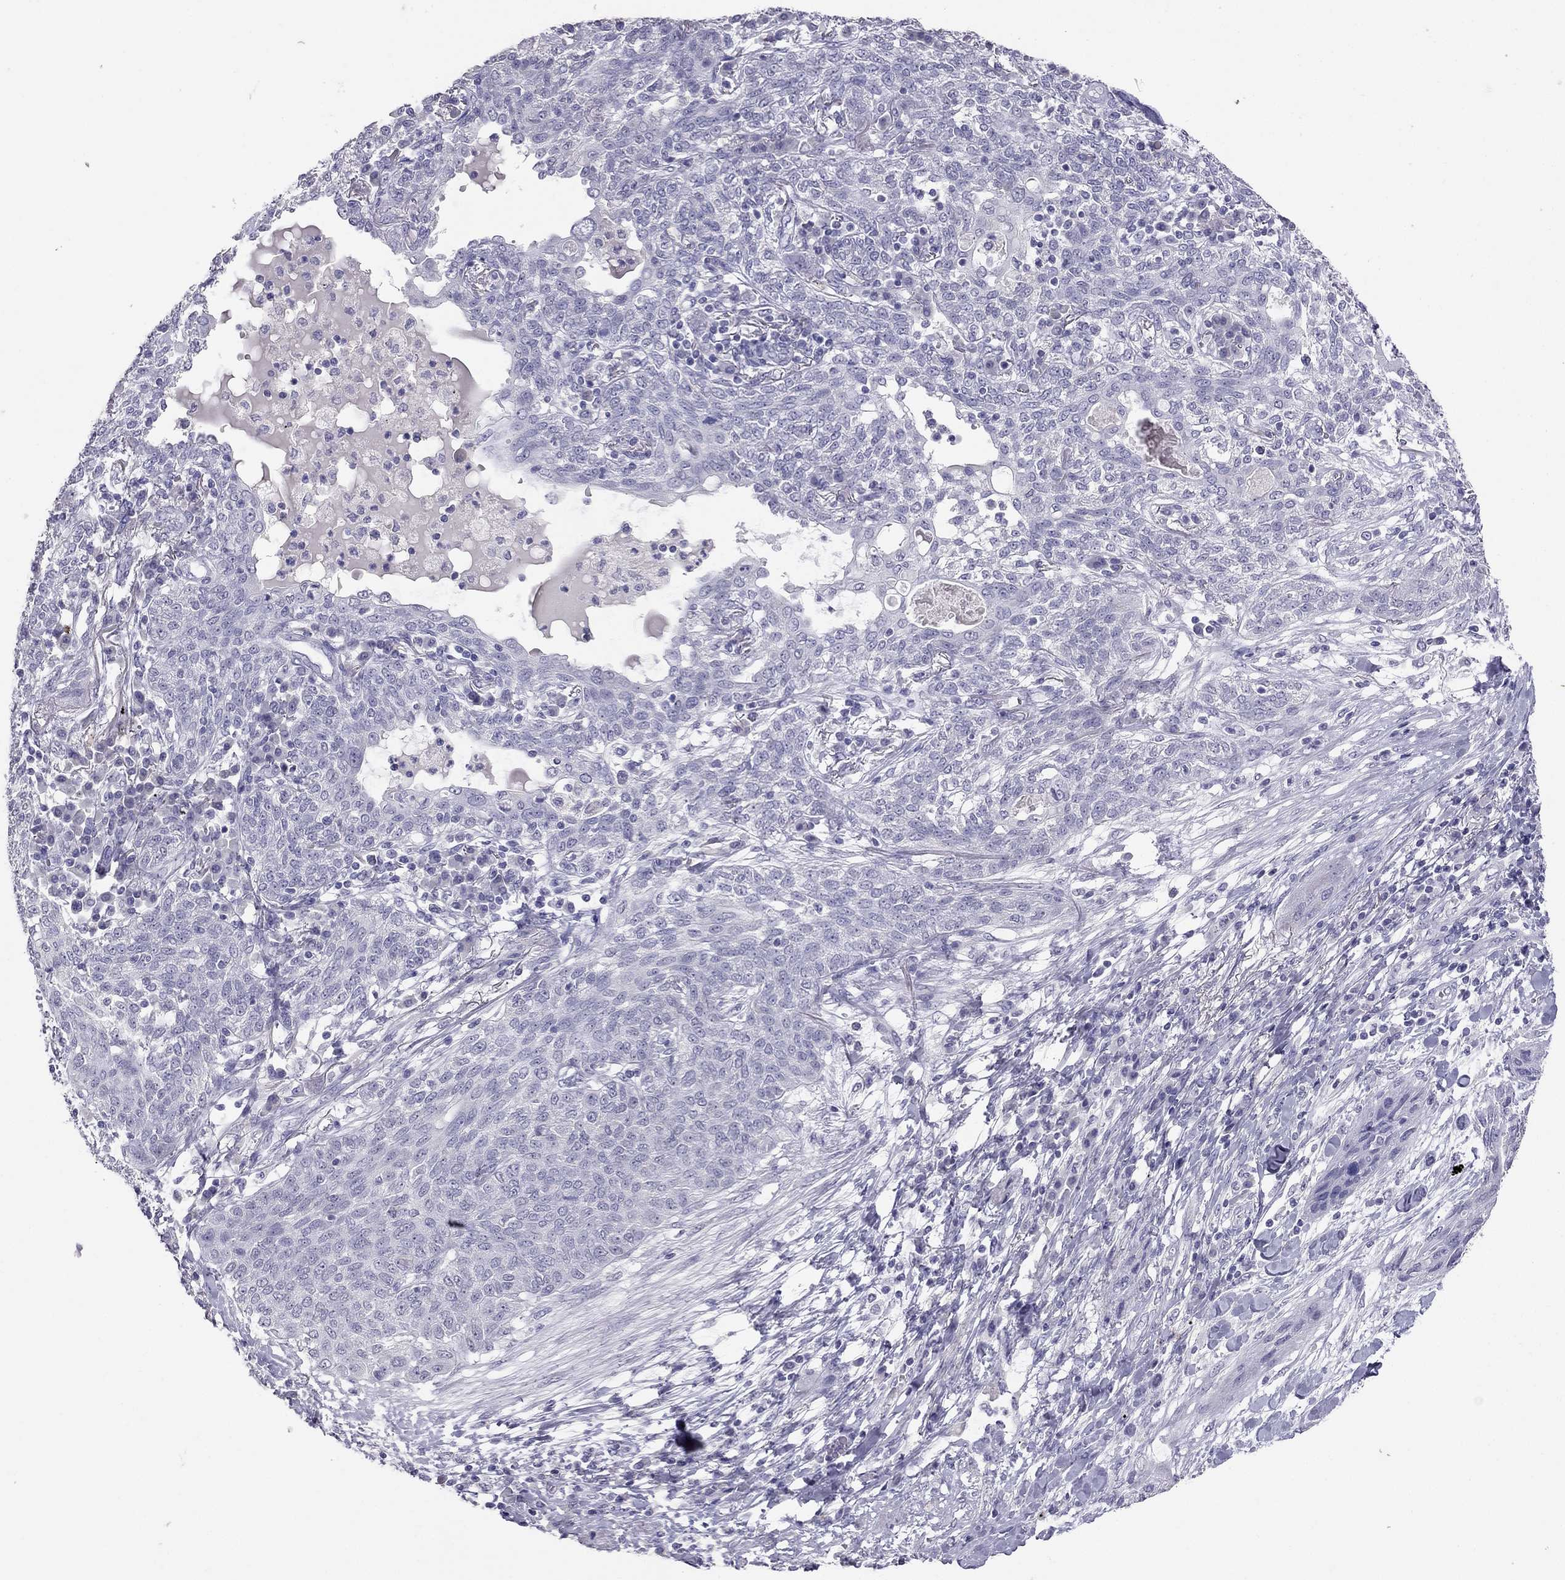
{"staining": {"intensity": "negative", "quantity": "none", "location": "none"}, "tissue": "lung cancer", "cell_type": "Tumor cells", "image_type": "cancer", "snomed": [{"axis": "morphology", "description": "Squamous cell carcinoma, NOS"}, {"axis": "topography", "description": "Lung"}], "caption": "Immunohistochemical staining of human squamous cell carcinoma (lung) demonstrates no significant staining in tumor cells.", "gene": "PSMB11", "patient": {"sex": "female", "age": 70}}